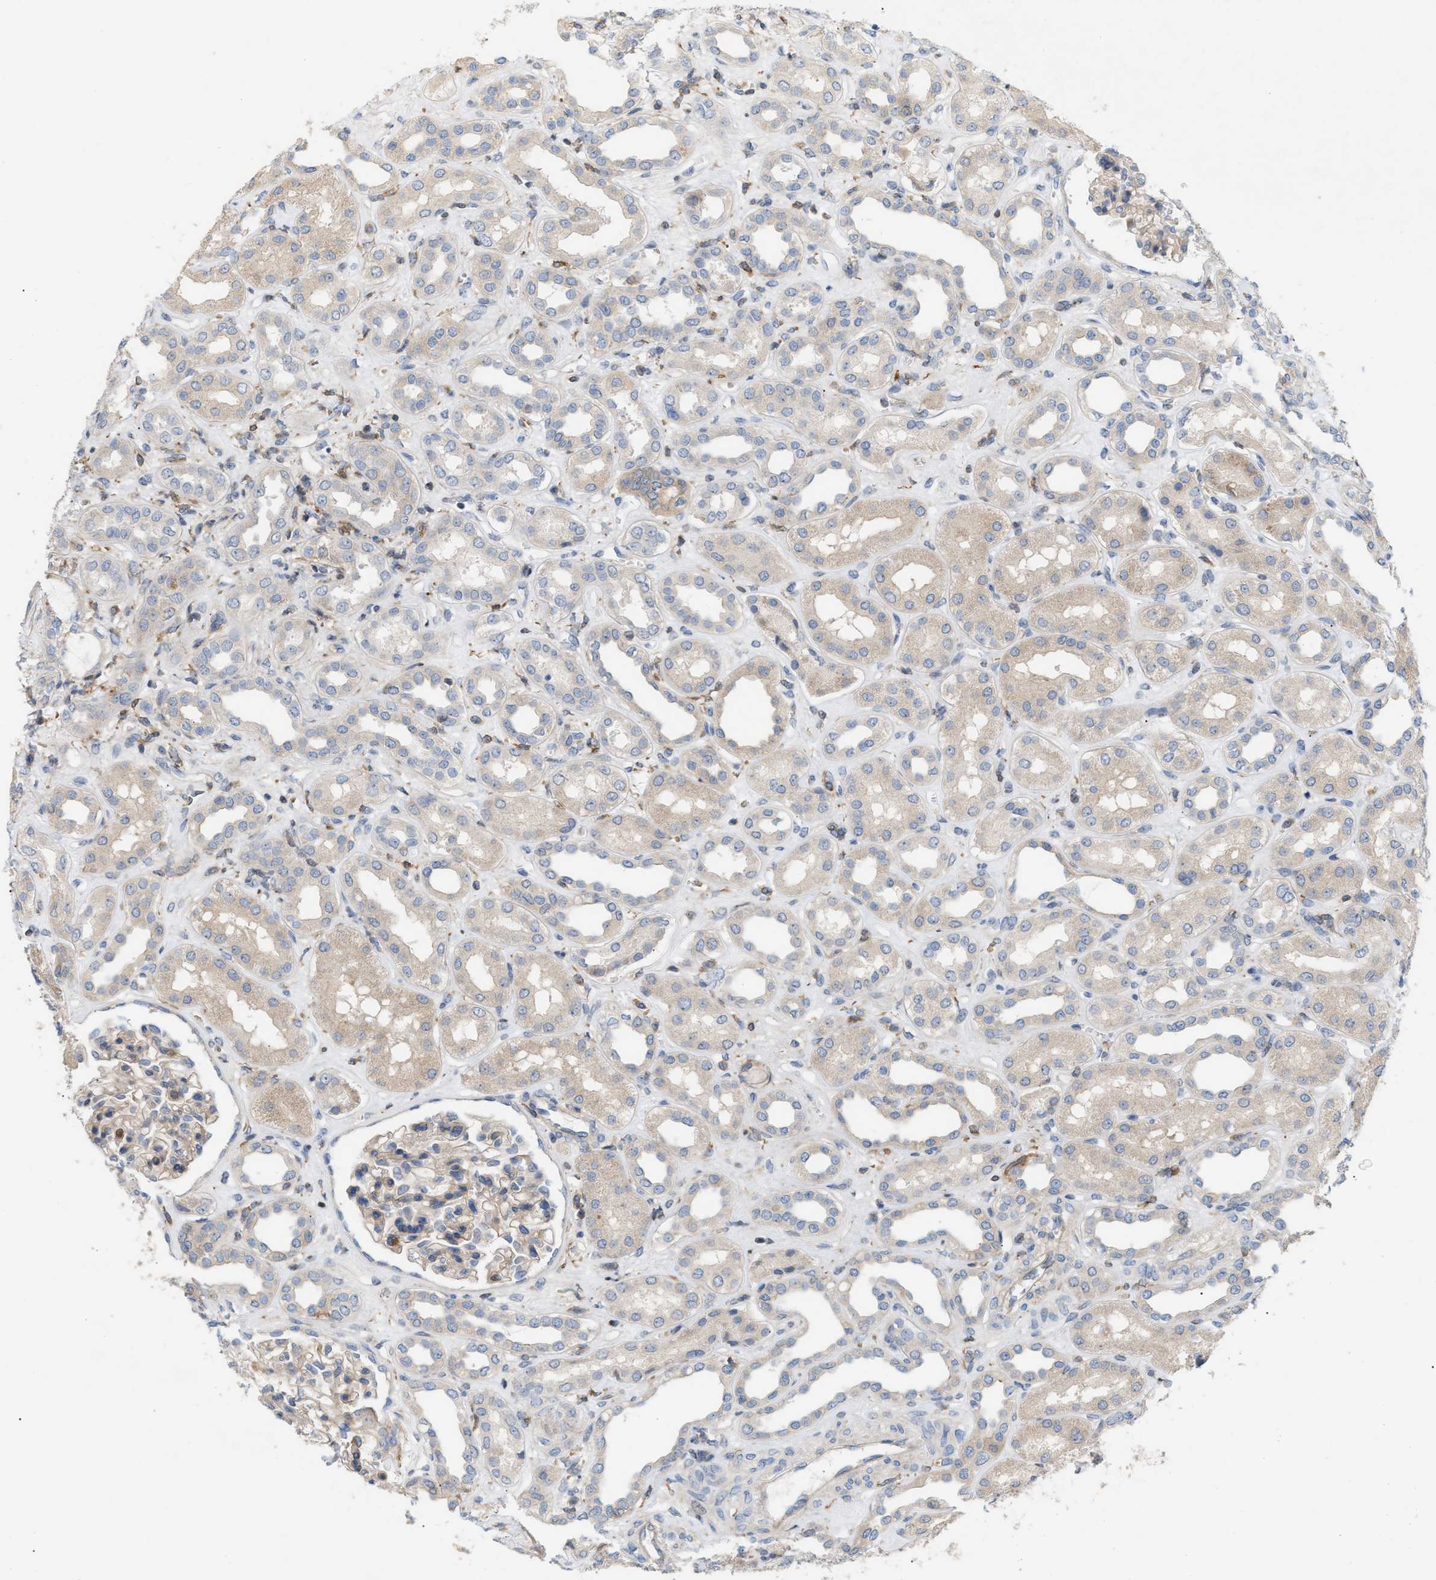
{"staining": {"intensity": "weak", "quantity": "<25%", "location": "cytoplasmic/membranous"}, "tissue": "kidney", "cell_type": "Cells in glomeruli", "image_type": "normal", "snomed": [{"axis": "morphology", "description": "Normal tissue, NOS"}, {"axis": "topography", "description": "Kidney"}], "caption": "A histopathology image of kidney stained for a protein reveals no brown staining in cells in glomeruli.", "gene": "DBNL", "patient": {"sex": "male", "age": 59}}